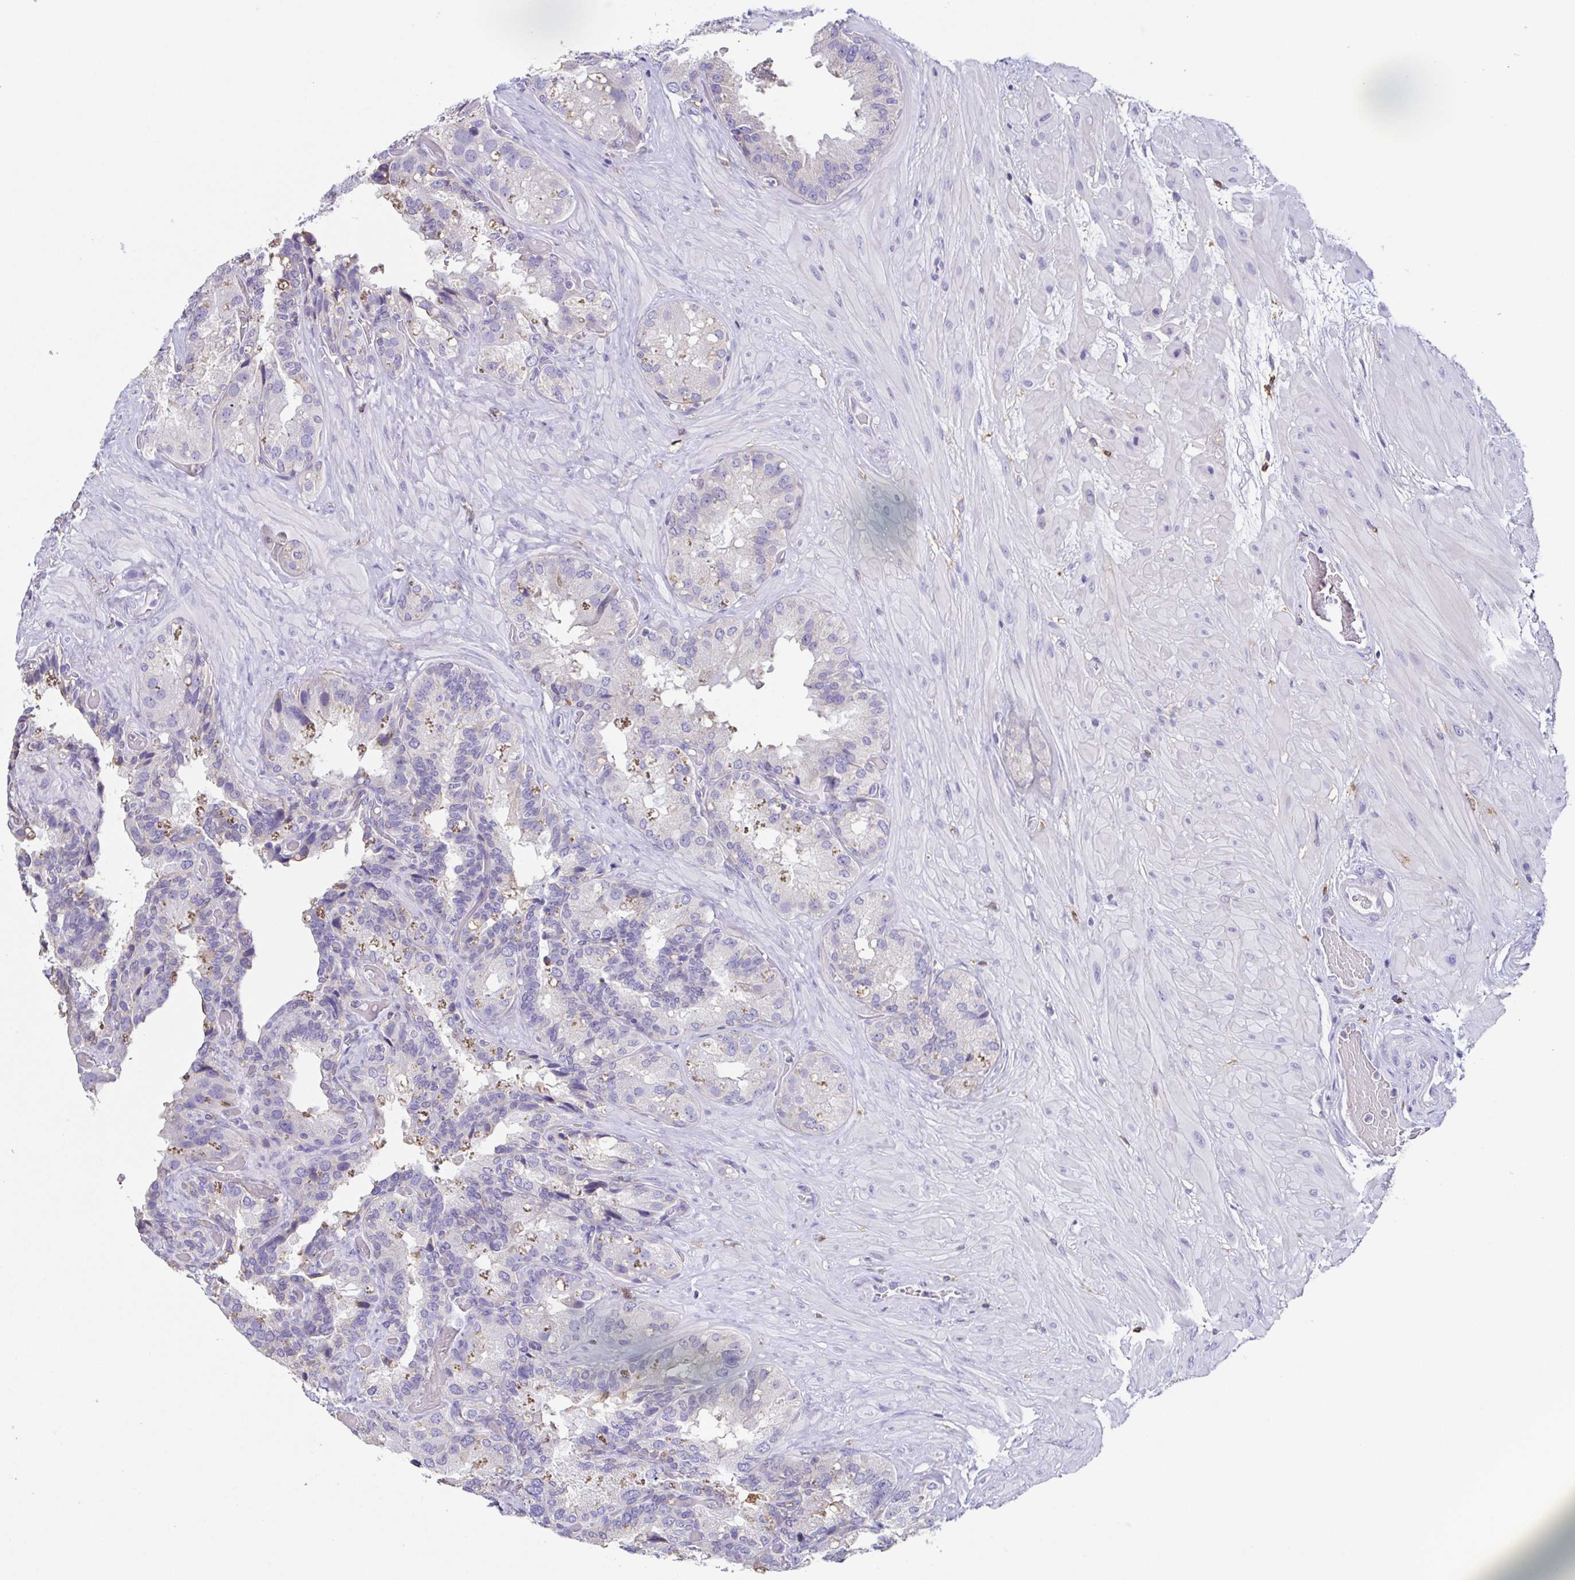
{"staining": {"intensity": "negative", "quantity": "none", "location": "none"}, "tissue": "seminal vesicle", "cell_type": "Glandular cells", "image_type": "normal", "snomed": [{"axis": "morphology", "description": "Normal tissue, NOS"}, {"axis": "topography", "description": "Seminal veicle"}], "caption": "The IHC histopathology image has no significant staining in glandular cells of seminal vesicle. (DAB (3,3'-diaminobenzidine) IHC with hematoxylin counter stain).", "gene": "ANXA10", "patient": {"sex": "male", "age": 60}}